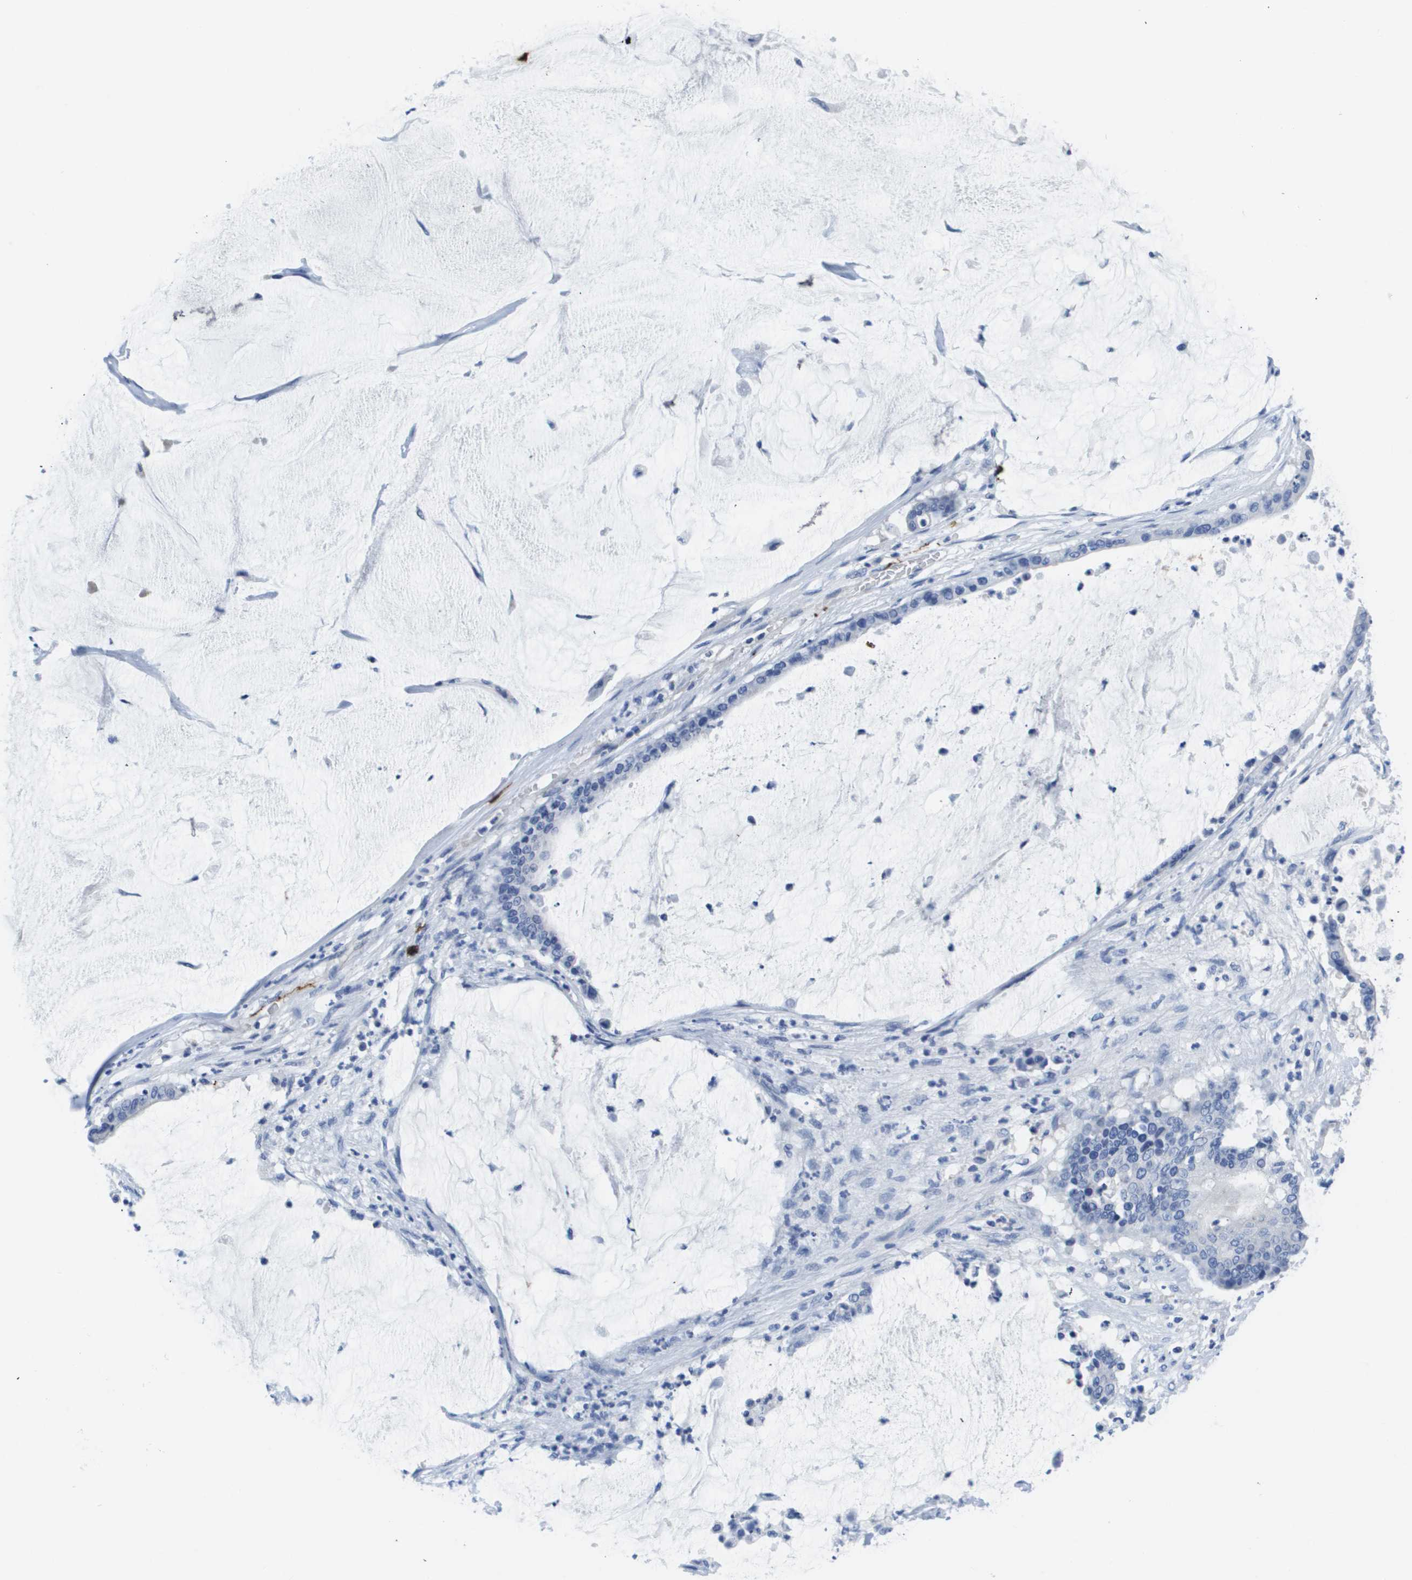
{"staining": {"intensity": "negative", "quantity": "none", "location": "none"}, "tissue": "pancreatic cancer", "cell_type": "Tumor cells", "image_type": "cancer", "snomed": [{"axis": "morphology", "description": "Adenocarcinoma, NOS"}, {"axis": "topography", "description": "Pancreas"}], "caption": "The histopathology image exhibits no significant expression in tumor cells of pancreatic adenocarcinoma.", "gene": "MS4A1", "patient": {"sex": "male", "age": 41}}